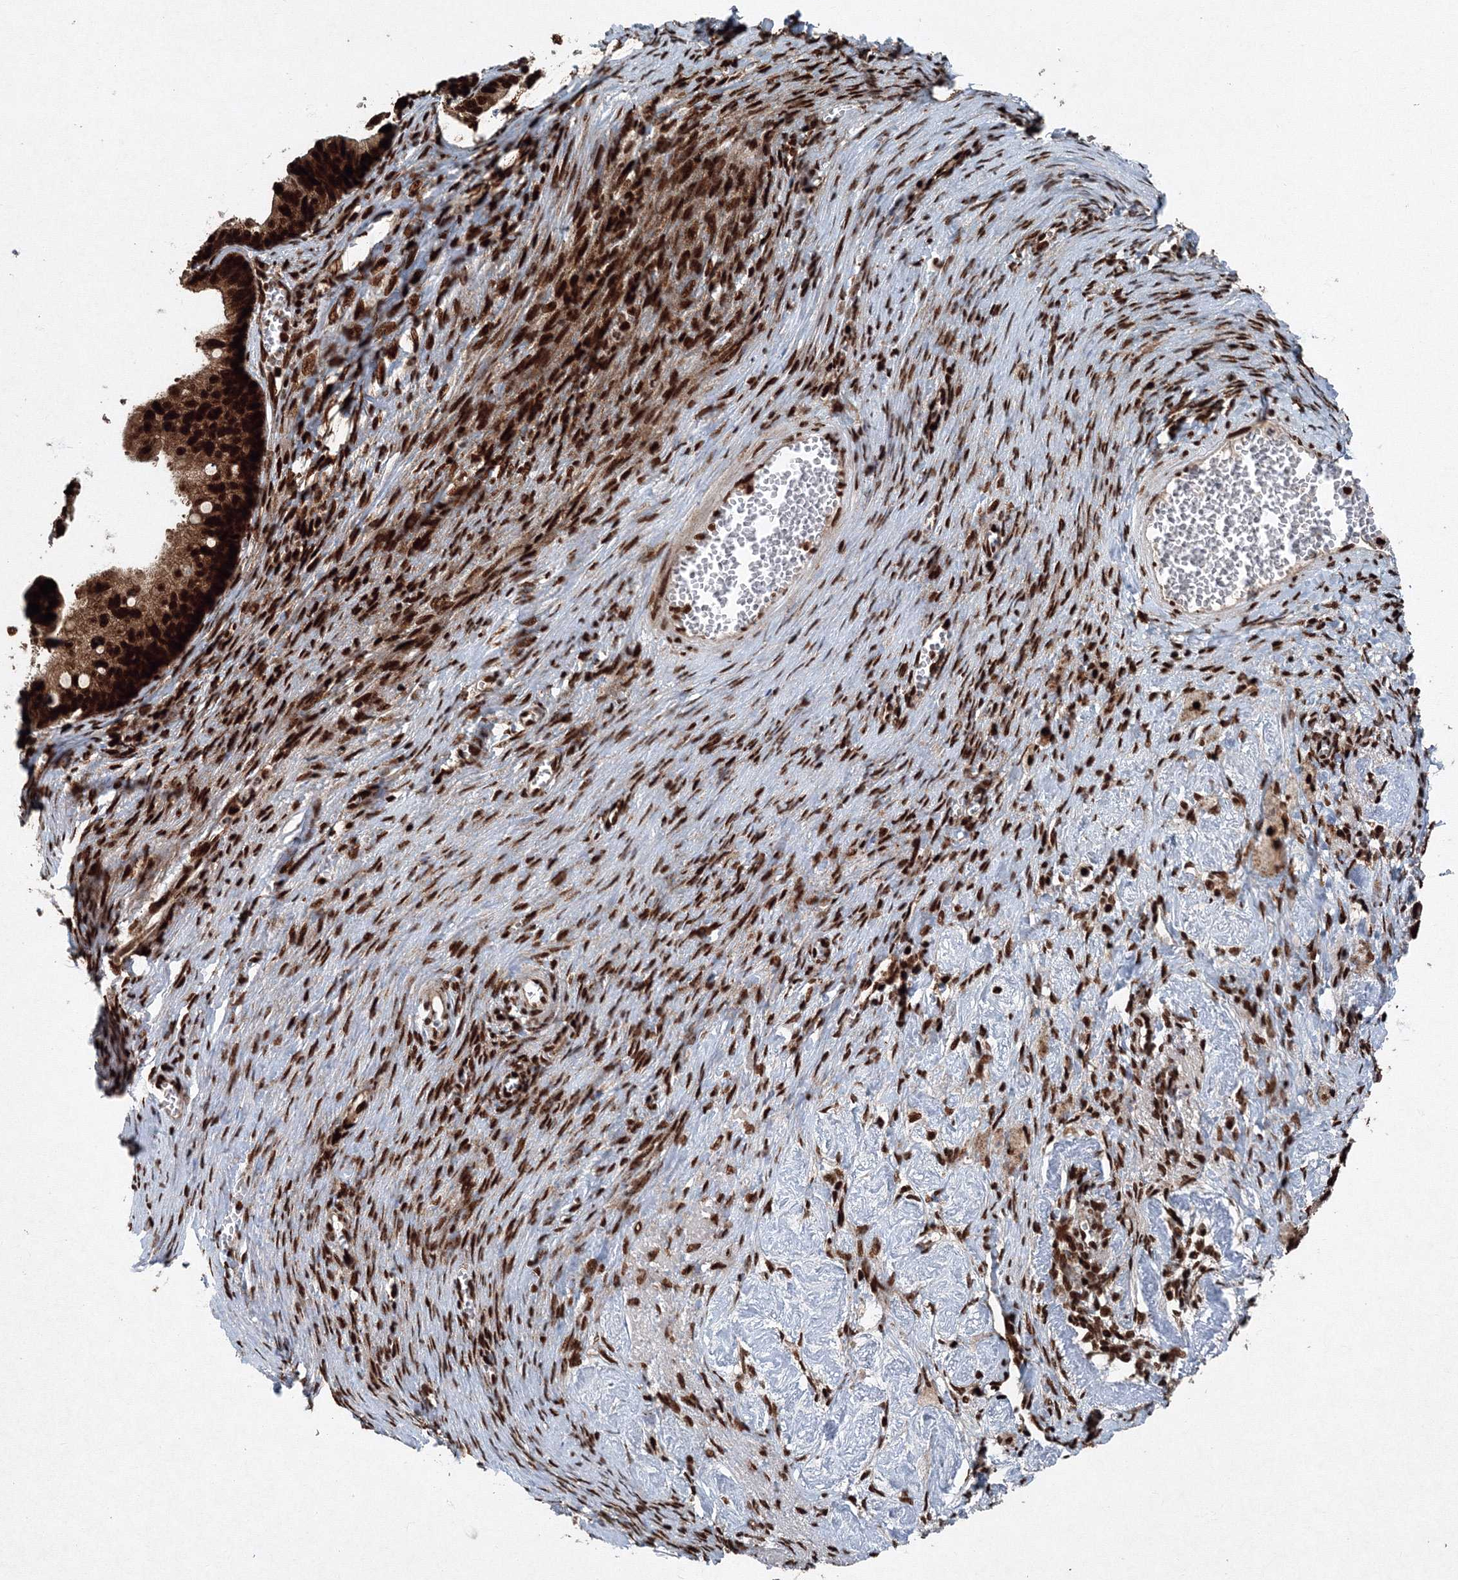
{"staining": {"intensity": "strong", "quantity": ">75%", "location": "cytoplasmic/membranous,nuclear"}, "tissue": "ovarian cancer", "cell_type": "Tumor cells", "image_type": "cancer", "snomed": [{"axis": "morphology", "description": "Cystadenocarcinoma, serous, NOS"}, {"axis": "topography", "description": "Ovary"}], "caption": "Protein staining demonstrates strong cytoplasmic/membranous and nuclear positivity in about >75% of tumor cells in ovarian serous cystadenocarcinoma. The staining was performed using DAB (3,3'-diaminobenzidine), with brown indicating positive protein expression. Nuclei are stained blue with hematoxylin.", "gene": "SNRPC", "patient": {"sex": "female", "age": 56}}